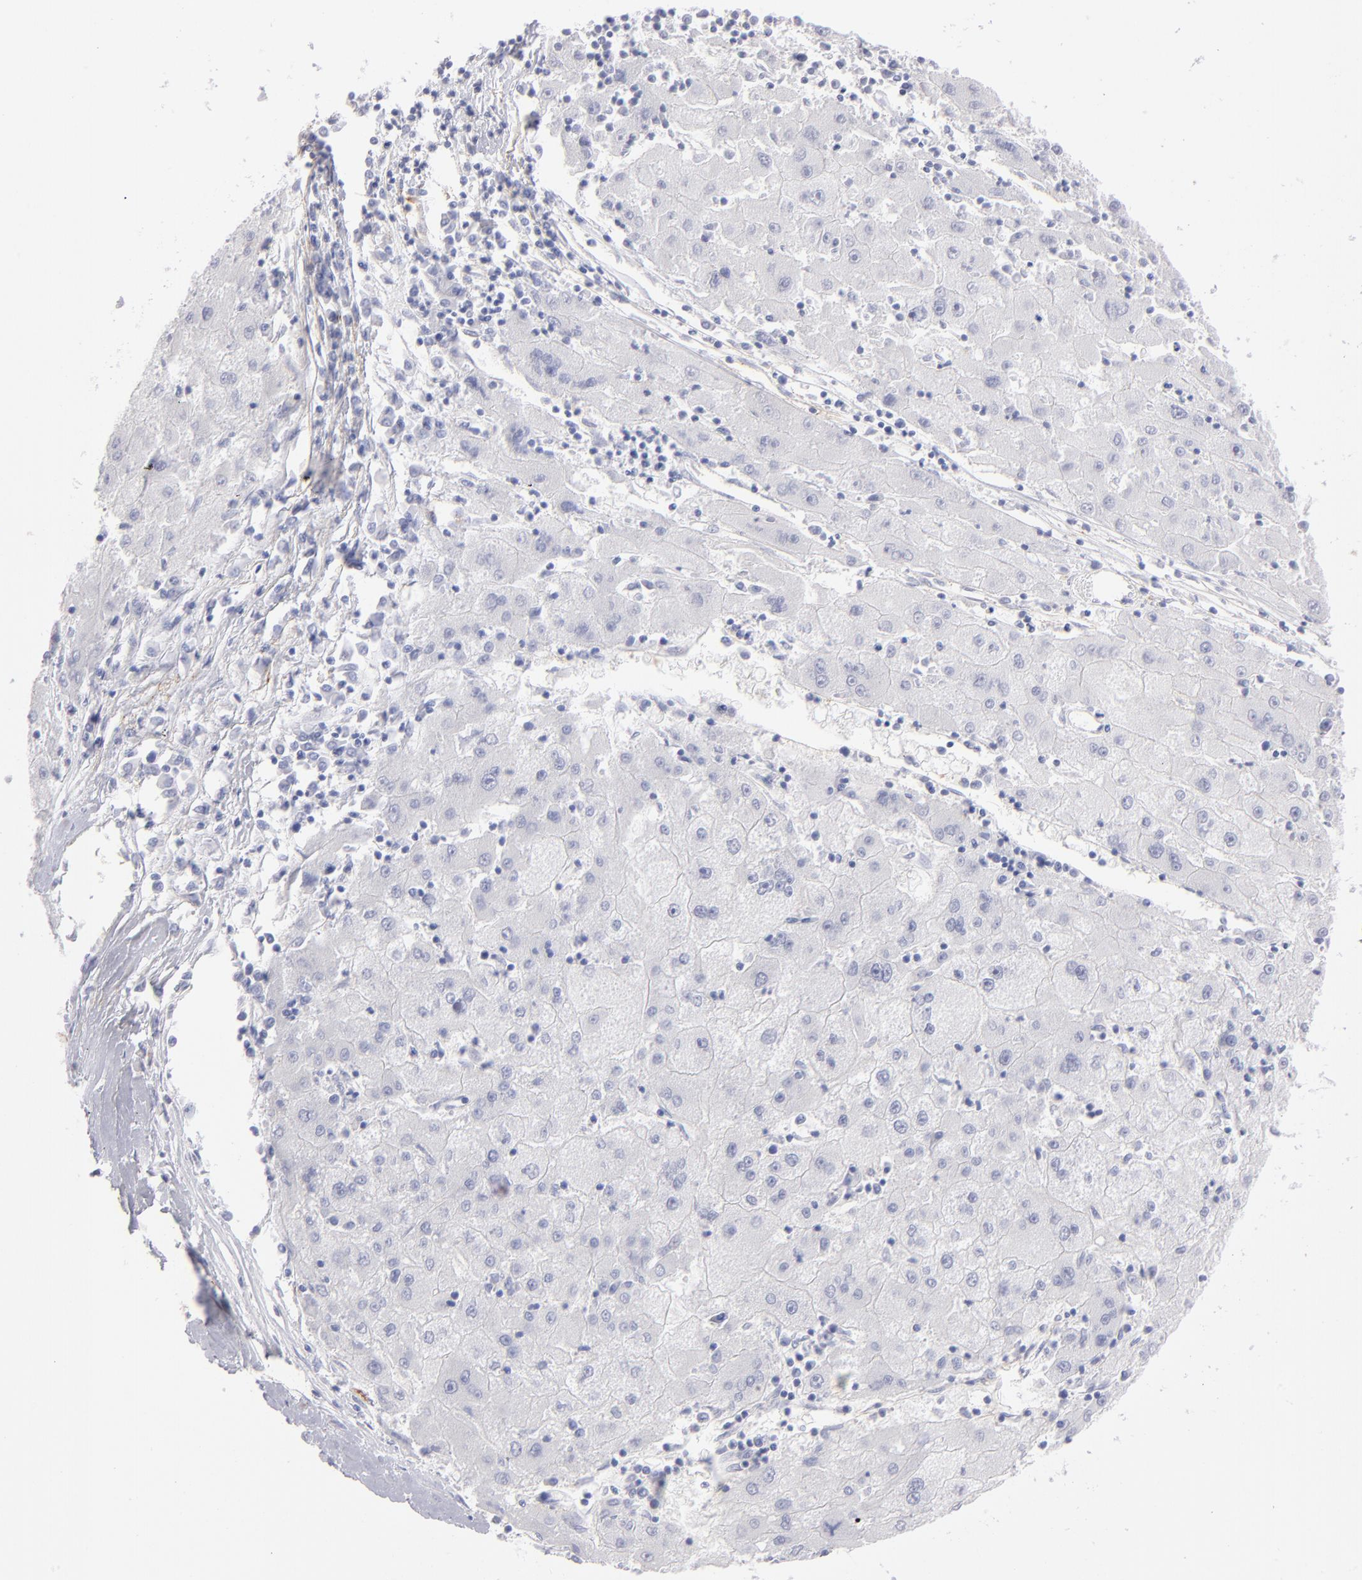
{"staining": {"intensity": "negative", "quantity": "none", "location": "none"}, "tissue": "liver cancer", "cell_type": "Tumor cells", "image_type": "cancer", "snomed": [{"axis": "morphology", "description": "Carcinoma, Hepatocellular, NOS"}, {"axis": "topography", "description": "Liver"}], "caption": "Immunohistochemistry (IHC) of hepatocellular carcinoma (liver) displays no positivity in tumor cells.", "gene": "AHNAK2", "patient": {"sex": "male", "age": 72}}